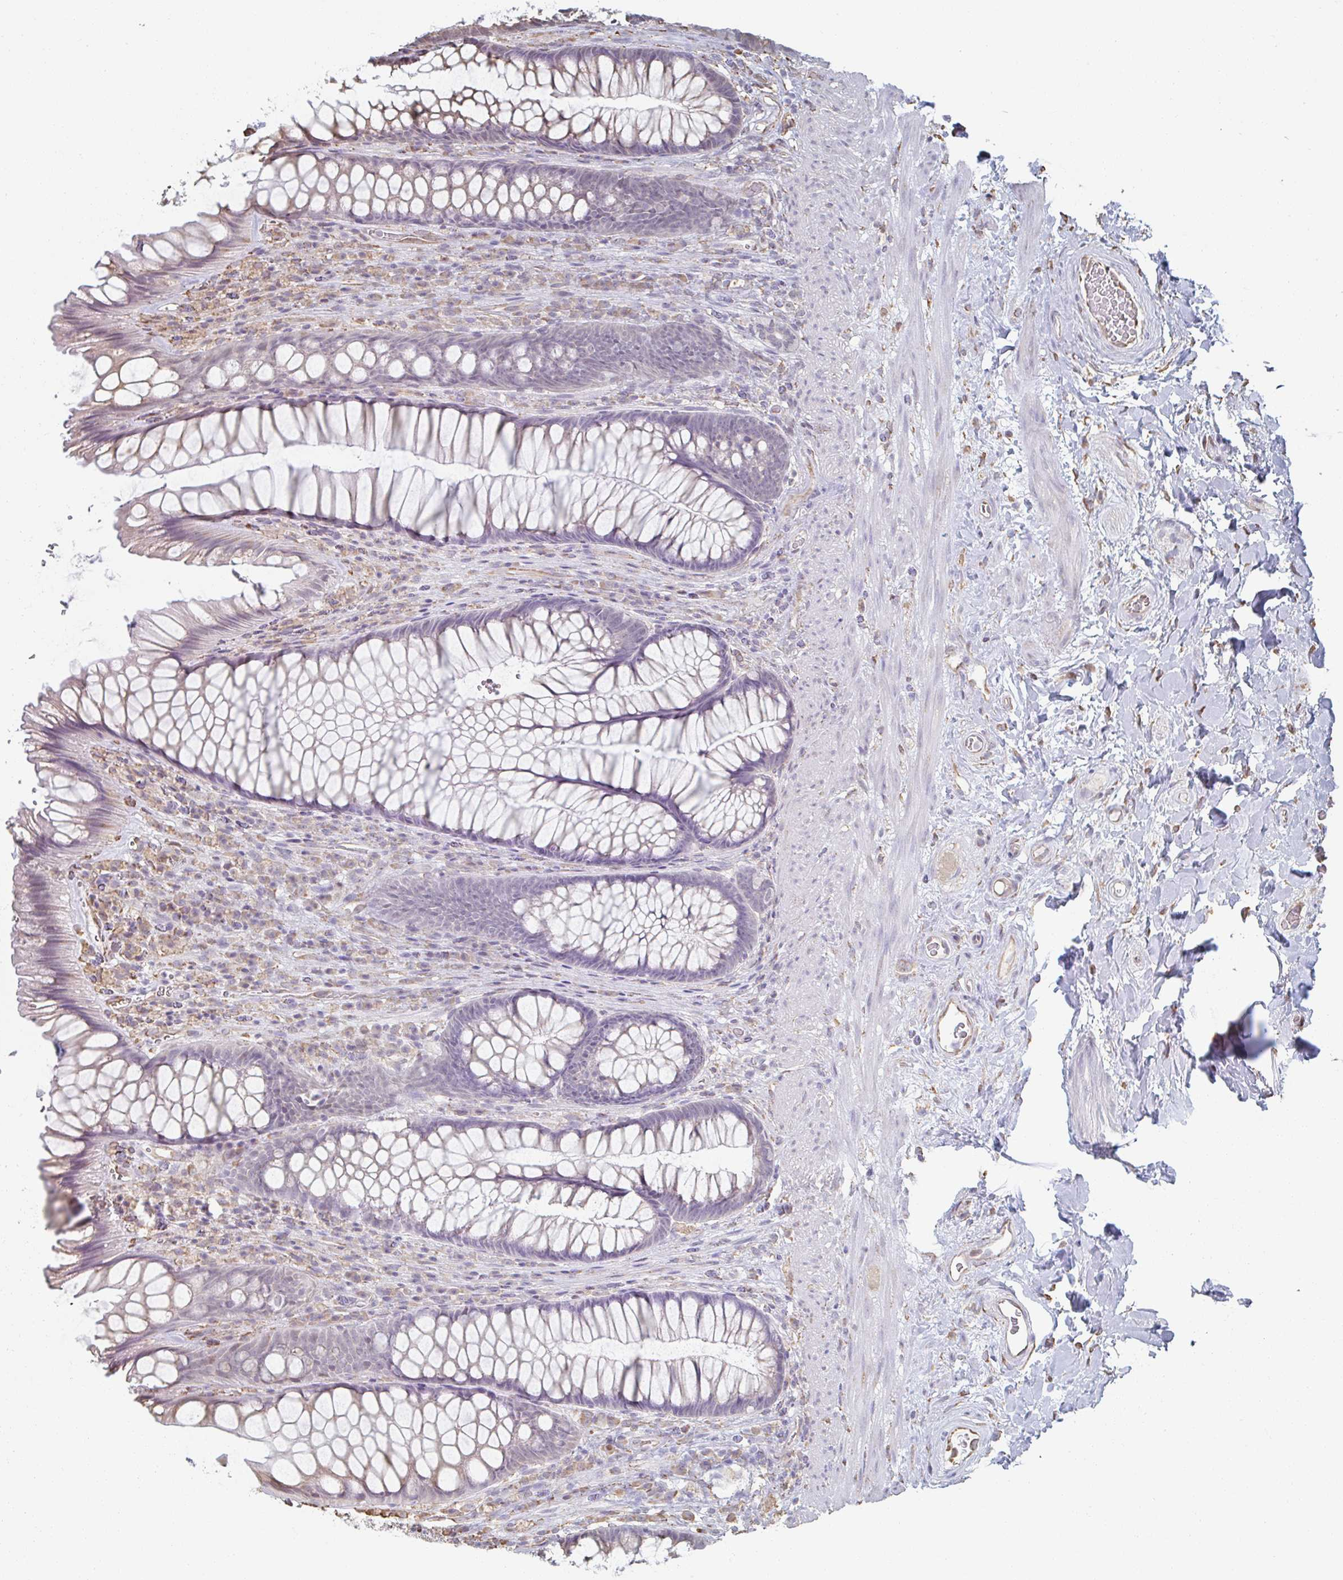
{"staining": {"intensity": "negative", "quantity": "none", "location": "none"}, "tissue": "rectum", "cell_type": "Glandular cells", "image_type": "normal", "snomed": [{"axis": "morphology", "description": "Normal tissue, NOS"}, {"axis": "topography", "description": "Rectum"}], "caption": "DAB (3,3'-diaminobenzidine) immunohistochemical staining of benign human rectum displays no significant positivity in glandular cells.", "gene": "RAB5IF", "patient": {"sex": "male", "age": 53}}